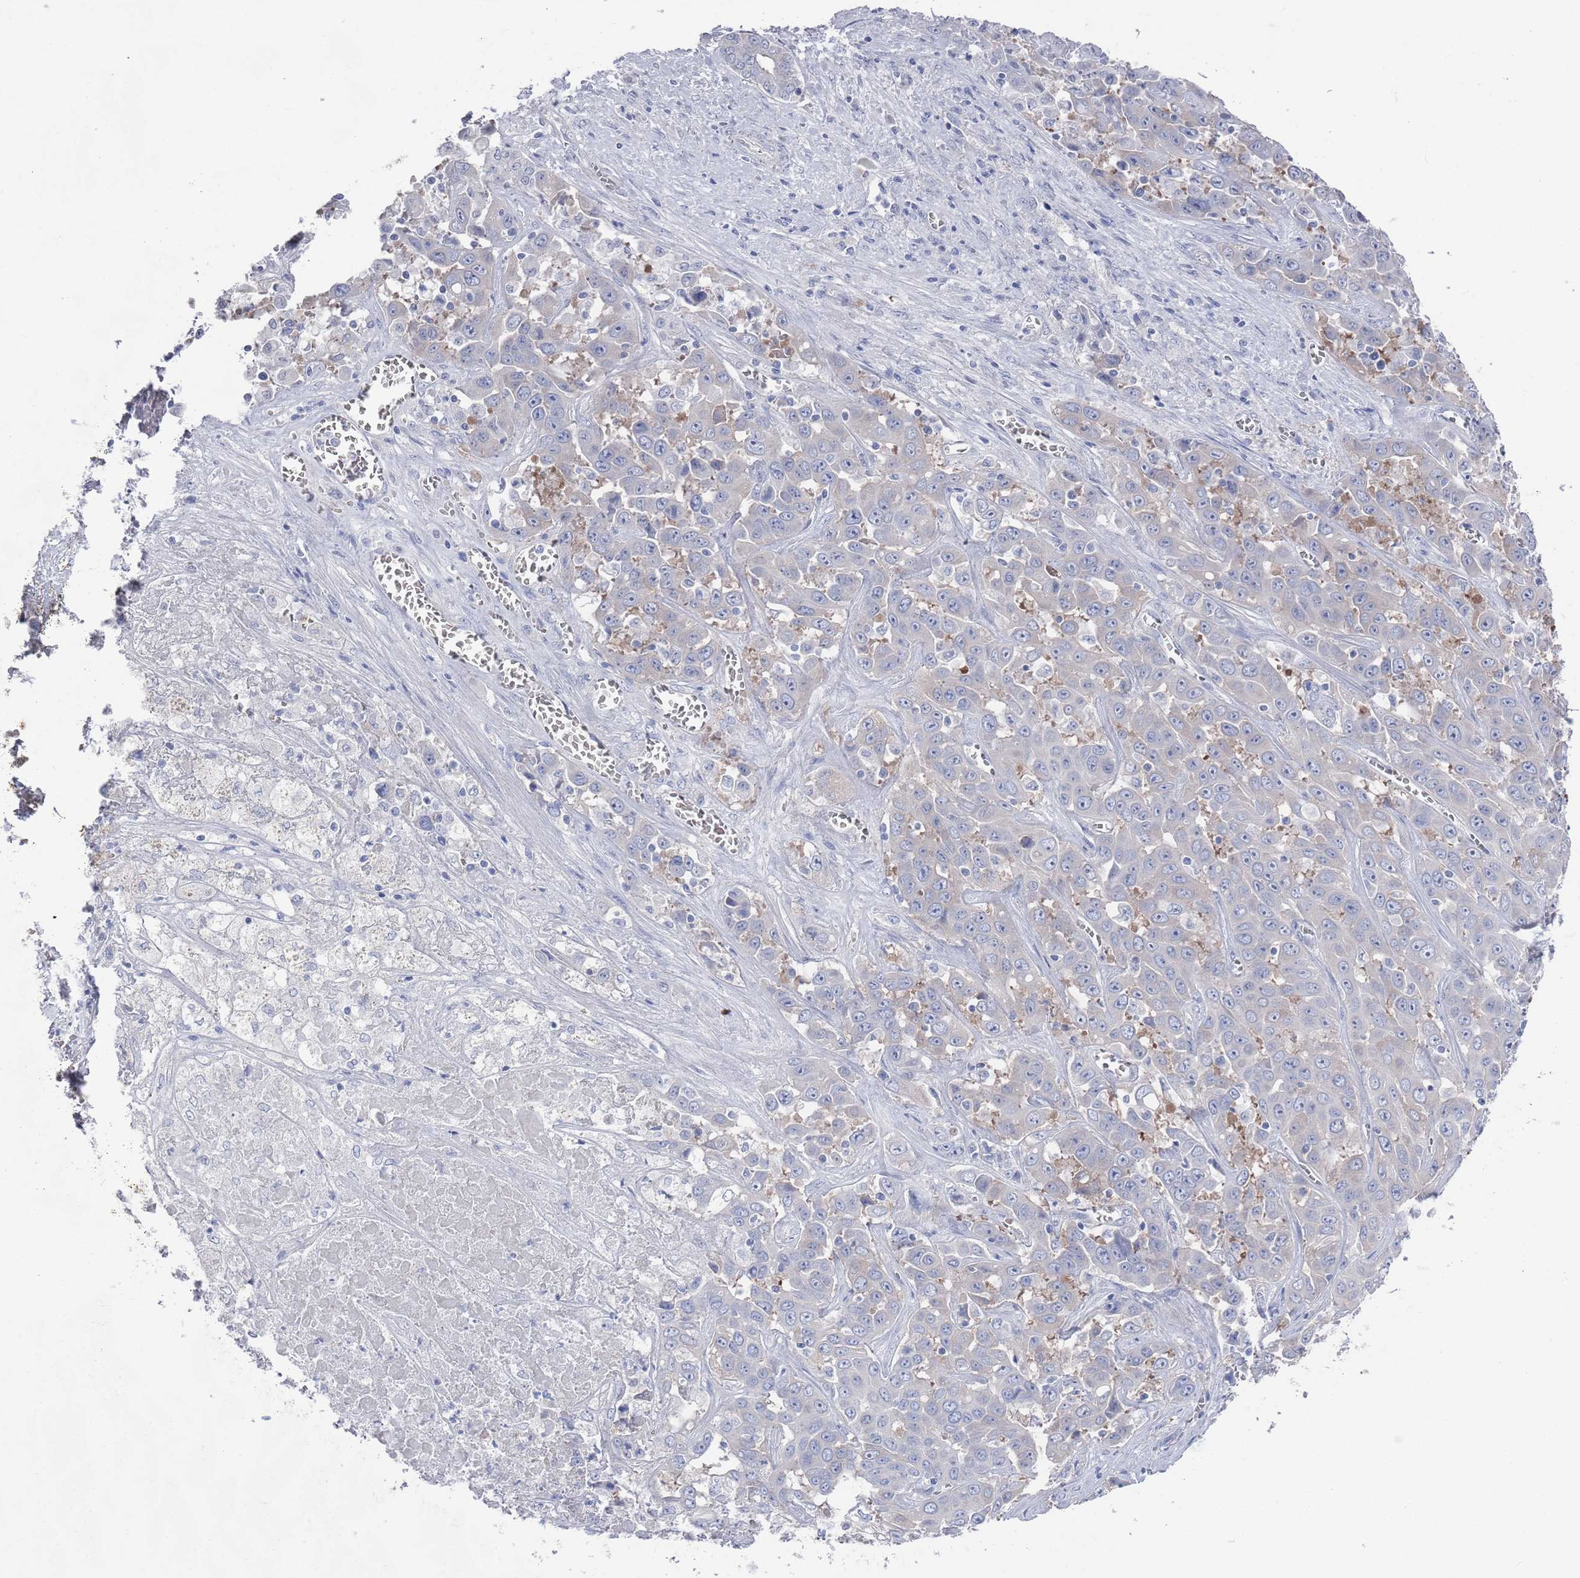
{"staining": {"intensity": "negative", "quantity": "none", "location": "none"}, "tissue": "liver cancer", "cell_type": "Tumor cells", "image_type": "cancer", "snomed": [{"axis": "morphology", "description": "Cholangiocarcinoma"}, {"axis": "topography", "description": "Liver"}], "caption": "Protein analysis of liver cholangiocarcinoma displays no significant positivity in tumor cells. The staining is performed using DAB (3,3'-diaminobenzidine) brown chromogen with nuclei counter-stained in using hematoxylin.", "gene": "TMCO3", "patient": {"sex": "female", "age": 52}}